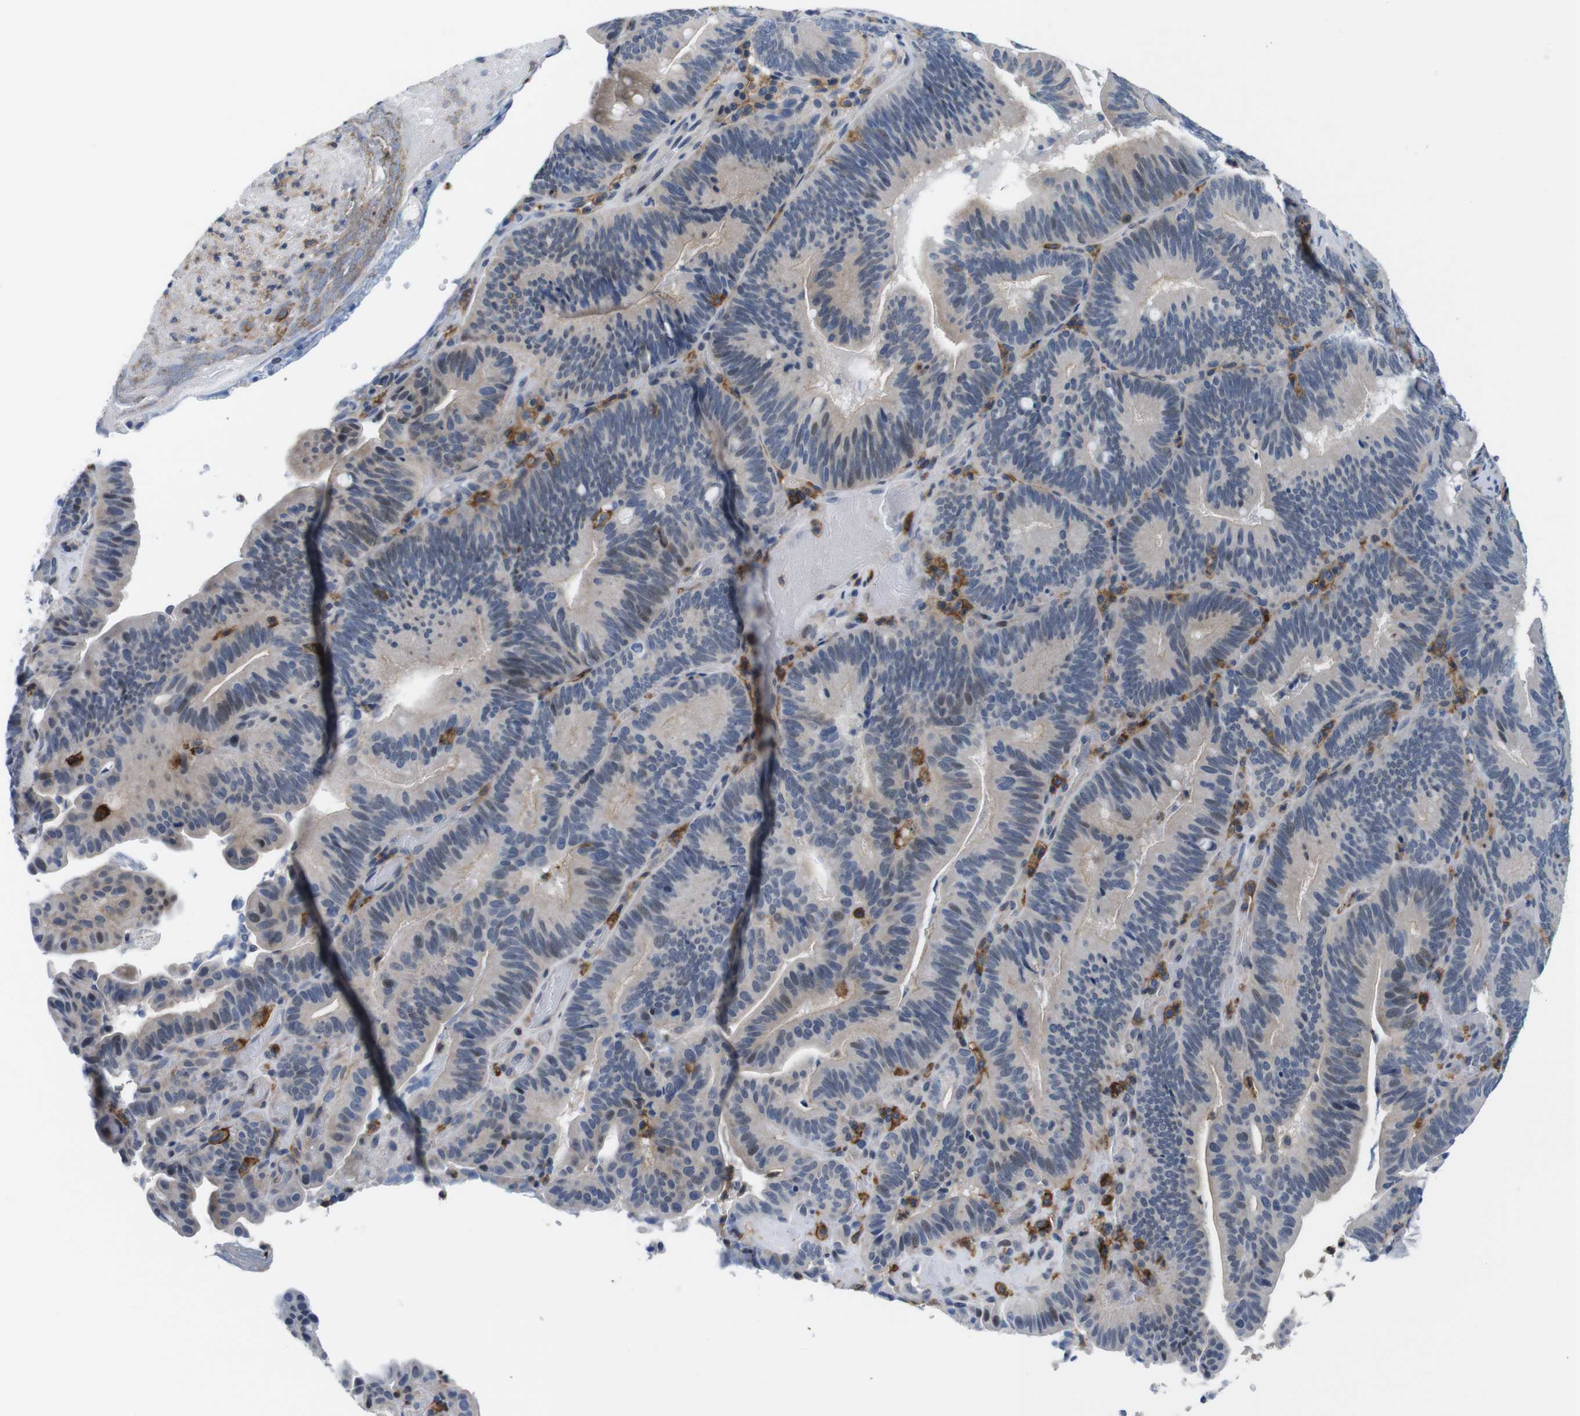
{"staining": {"intensity": "weak", "quantity": "<25%", "location": "cytoplasmic/membranous,nuclear"}, "tissue": "pancreatic cancer", "cell_type": "Tumor cells", "image_type": "cancer", "snomed": [{"axis": "morphology", "description": "Adenocarcinoma, NOS"}, {"axis": "topography", "description": "Pancreas"}], "caption": "Tumor cells are negative for brown protein staining in pancreatic cancer.", "gene": "CD300C", "patient": {"sex": "male", "age": 82}}